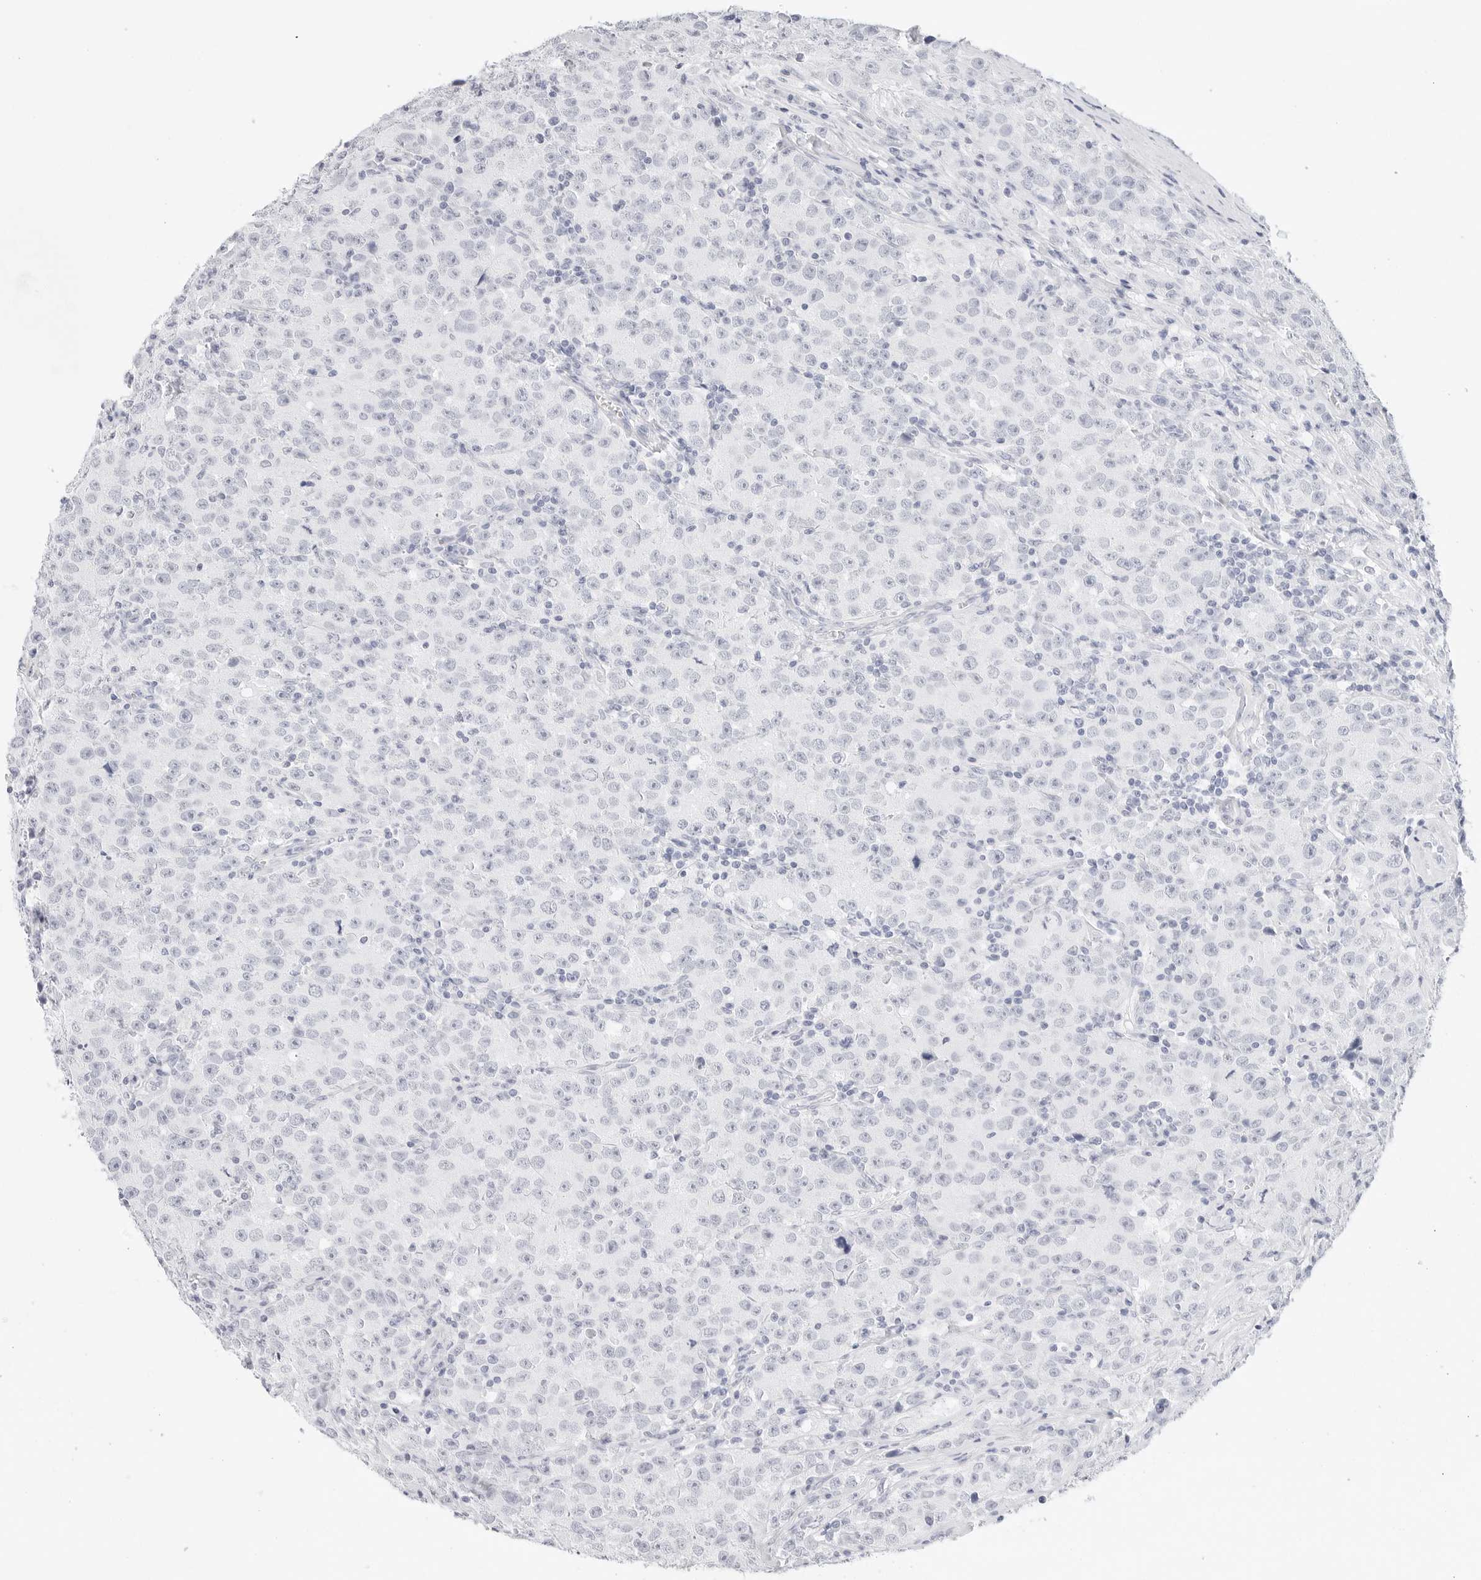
{"staining": {"intensity": "negative", "quantity": "none", "location": "none"}, "tissue": "testis cancer", "cell_type": "Tumor cells", "image_type": "cancer", "snomed": [{"axis": "morphology", "description": "Seminoma, NOS"}, {"axis": "morphology", "description": "Carcinoma, Embryonal, NOS"}, {"axis": "topography", "description": "Testis"}], "caption": "An IHC micrograph of testis cancer is shown. There is no staining in tumor cells of testis cancer.", "gene": "TFF2", "patient": {"sex": "male", "age": 43}}